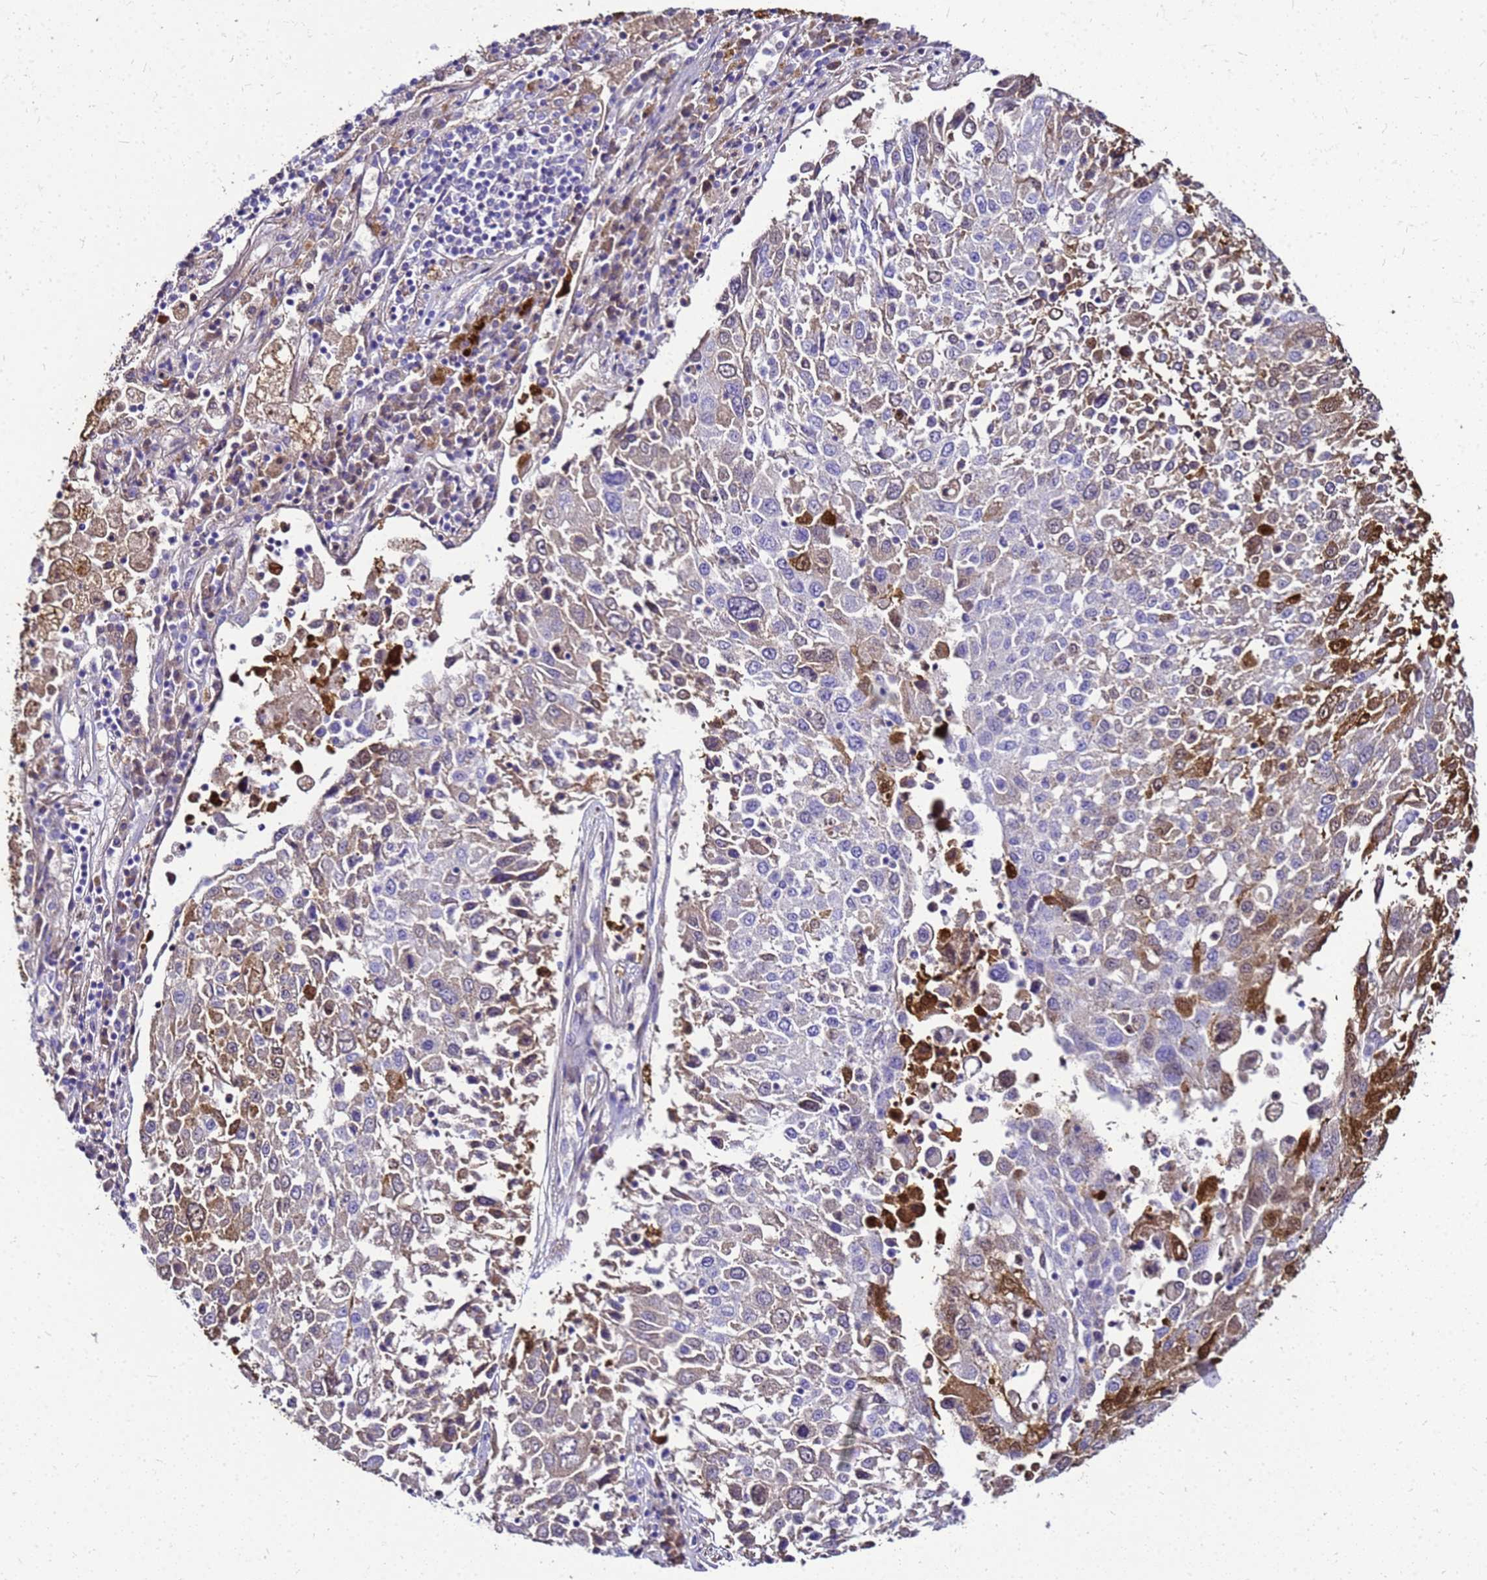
{"staining": {"intensity": "strong", "quantity": "<25%", "location": "cytoplasmic/membranous,nuclear"}, "tissue": "lung cancer", "cell_type": "Tumor cells", "image_type": "cancer", "snomed": [{"axis": "morphology", "description": "Squamous cell carcinoma, NOS"}, {"axis": "topography", "description": "Lung"}], "caption": "Immunohistochemical staining of lung cancer displays strong cytoplasmic/membranous and nuclear protein expression in approximately <25% of tumor cells.", "gene": "S100A2", "patient": {"sex": "male", "age": 65}}